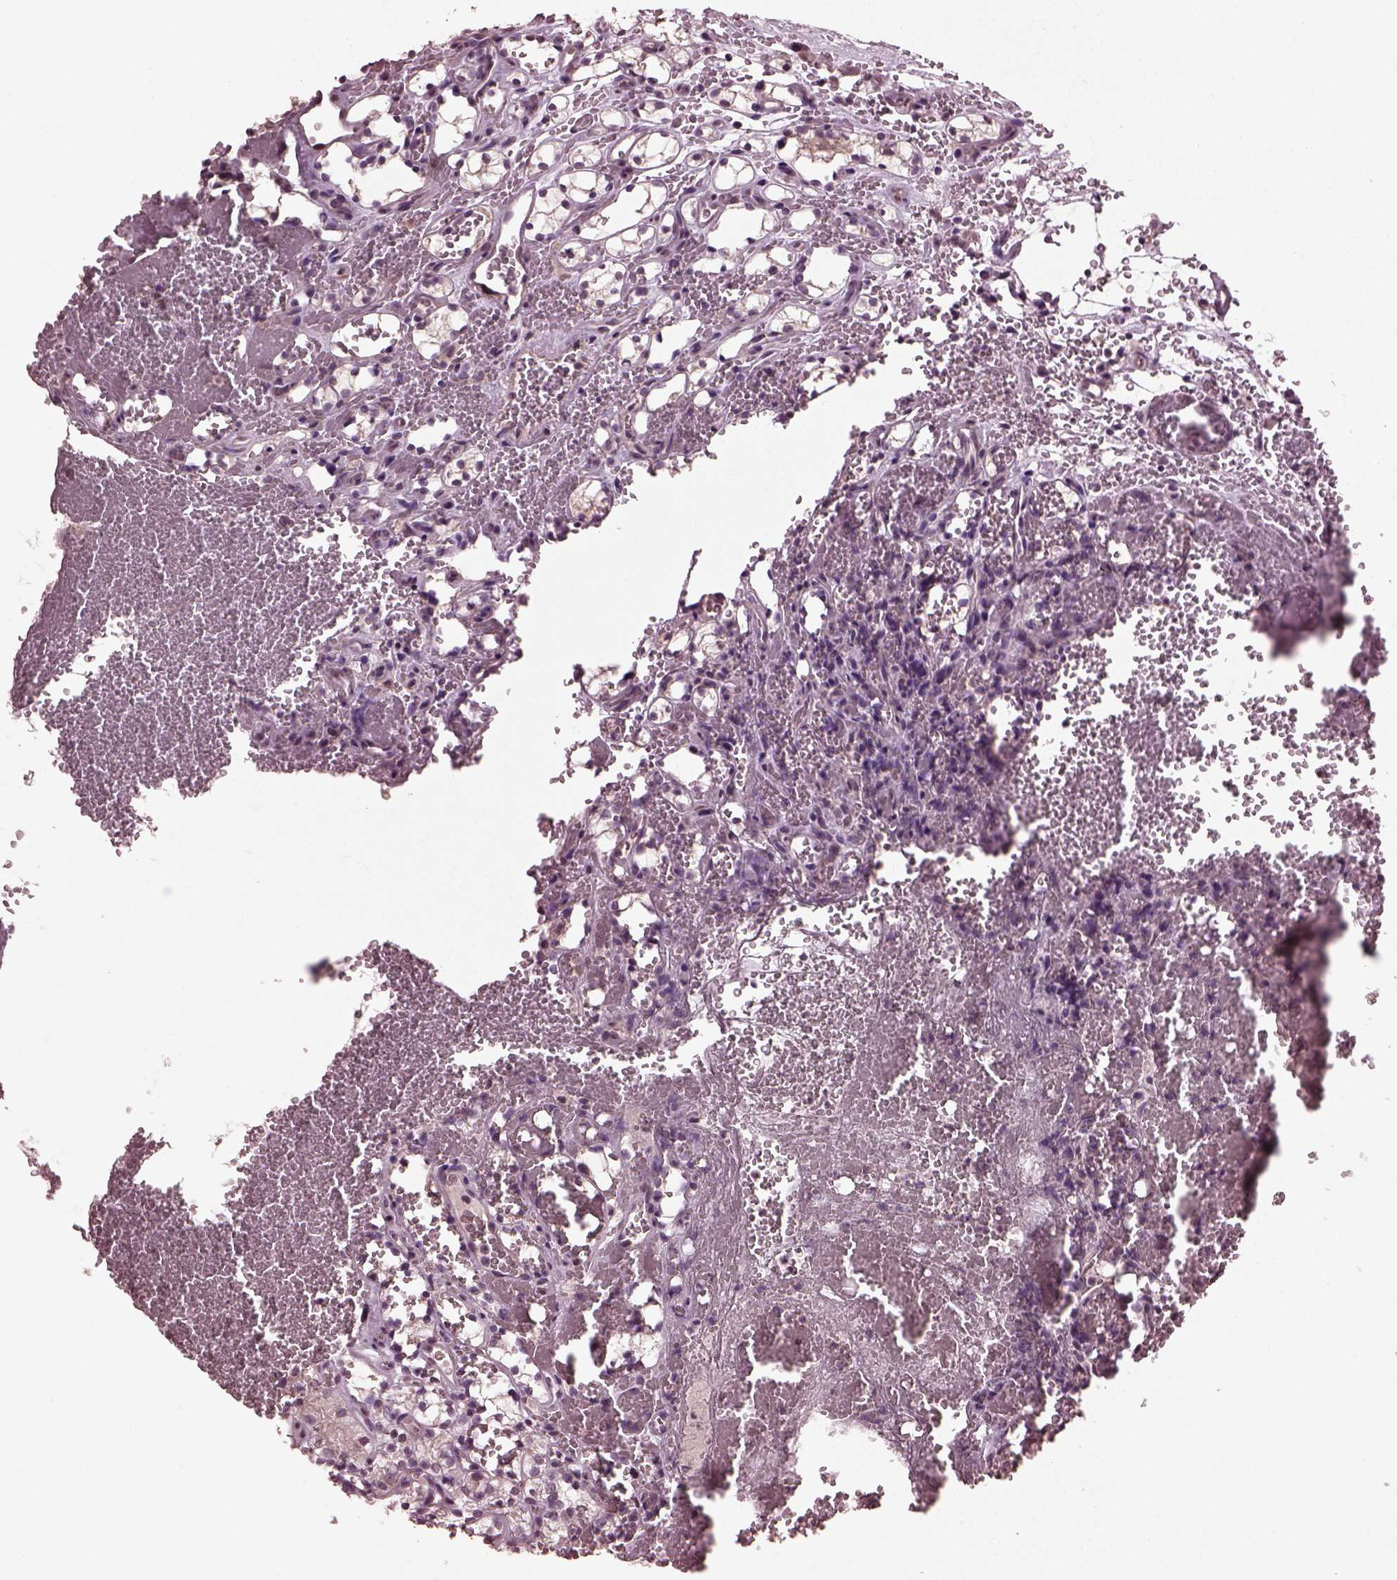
{"staining": {"intensity": "negative", "quantity": "none", "location": "none"}, "tissue": "renal cancer", "cell_type": "Tumor cells", "image_type": "cancer", "snomed": [{"axis": "morphology", "description": "Adenocarcinoma, NOS"}, {"axis": "topography", "description": "Kidney"}], "caption": "Immunohistochemistry (IHC) of human renal cancer (adenocarcinoma) demonstrates no positivity in tumor cells. (Brightfield microscopy of DAB (3,3'-diaminobenzidine) immunohistochemistry at high magnification).", "gene": "IL18RAP", "patient": {"sex": "female", "age": 69}}